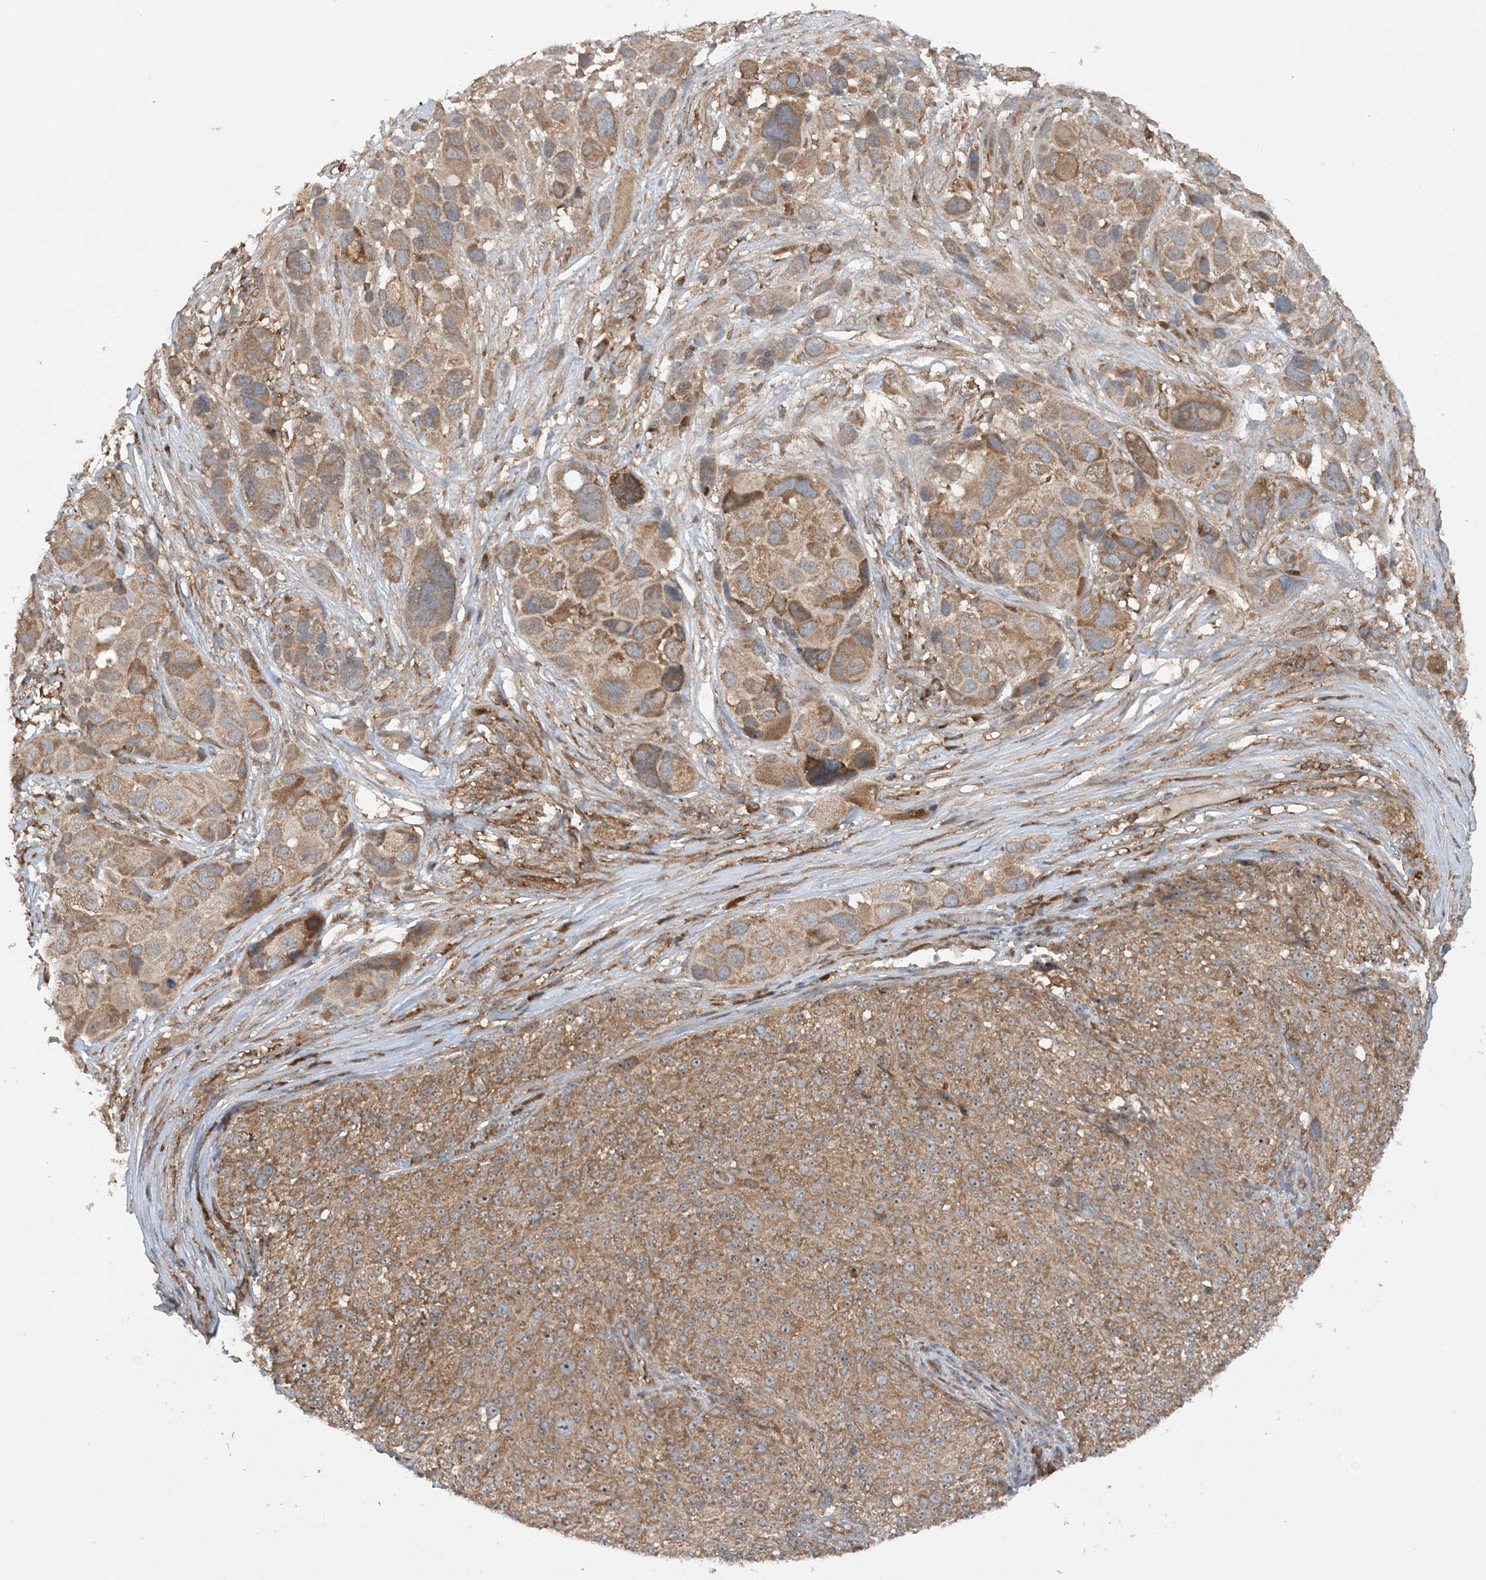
{"staining": {"intensity": "moderate", "quantity": "25%-75%", "location": "cytoplasmic/membranous"}, "tissue": "melanoma", "cell_type": "Tumor cells", "image_type": "cancer", "snomed": [{"axis": "morphology", "description": "Malignant melanoma, NOS"}, {"axis": "topography", "description": "Skin of trunk"}], "caption": "Tumor cells display medium levels of moderate cytoplasmic/membranous positivity in approximately 25%-75% of cells in malignant melanoma.", "gene": "ACAP2", "patient": {"sex": "male", "age": 71}}